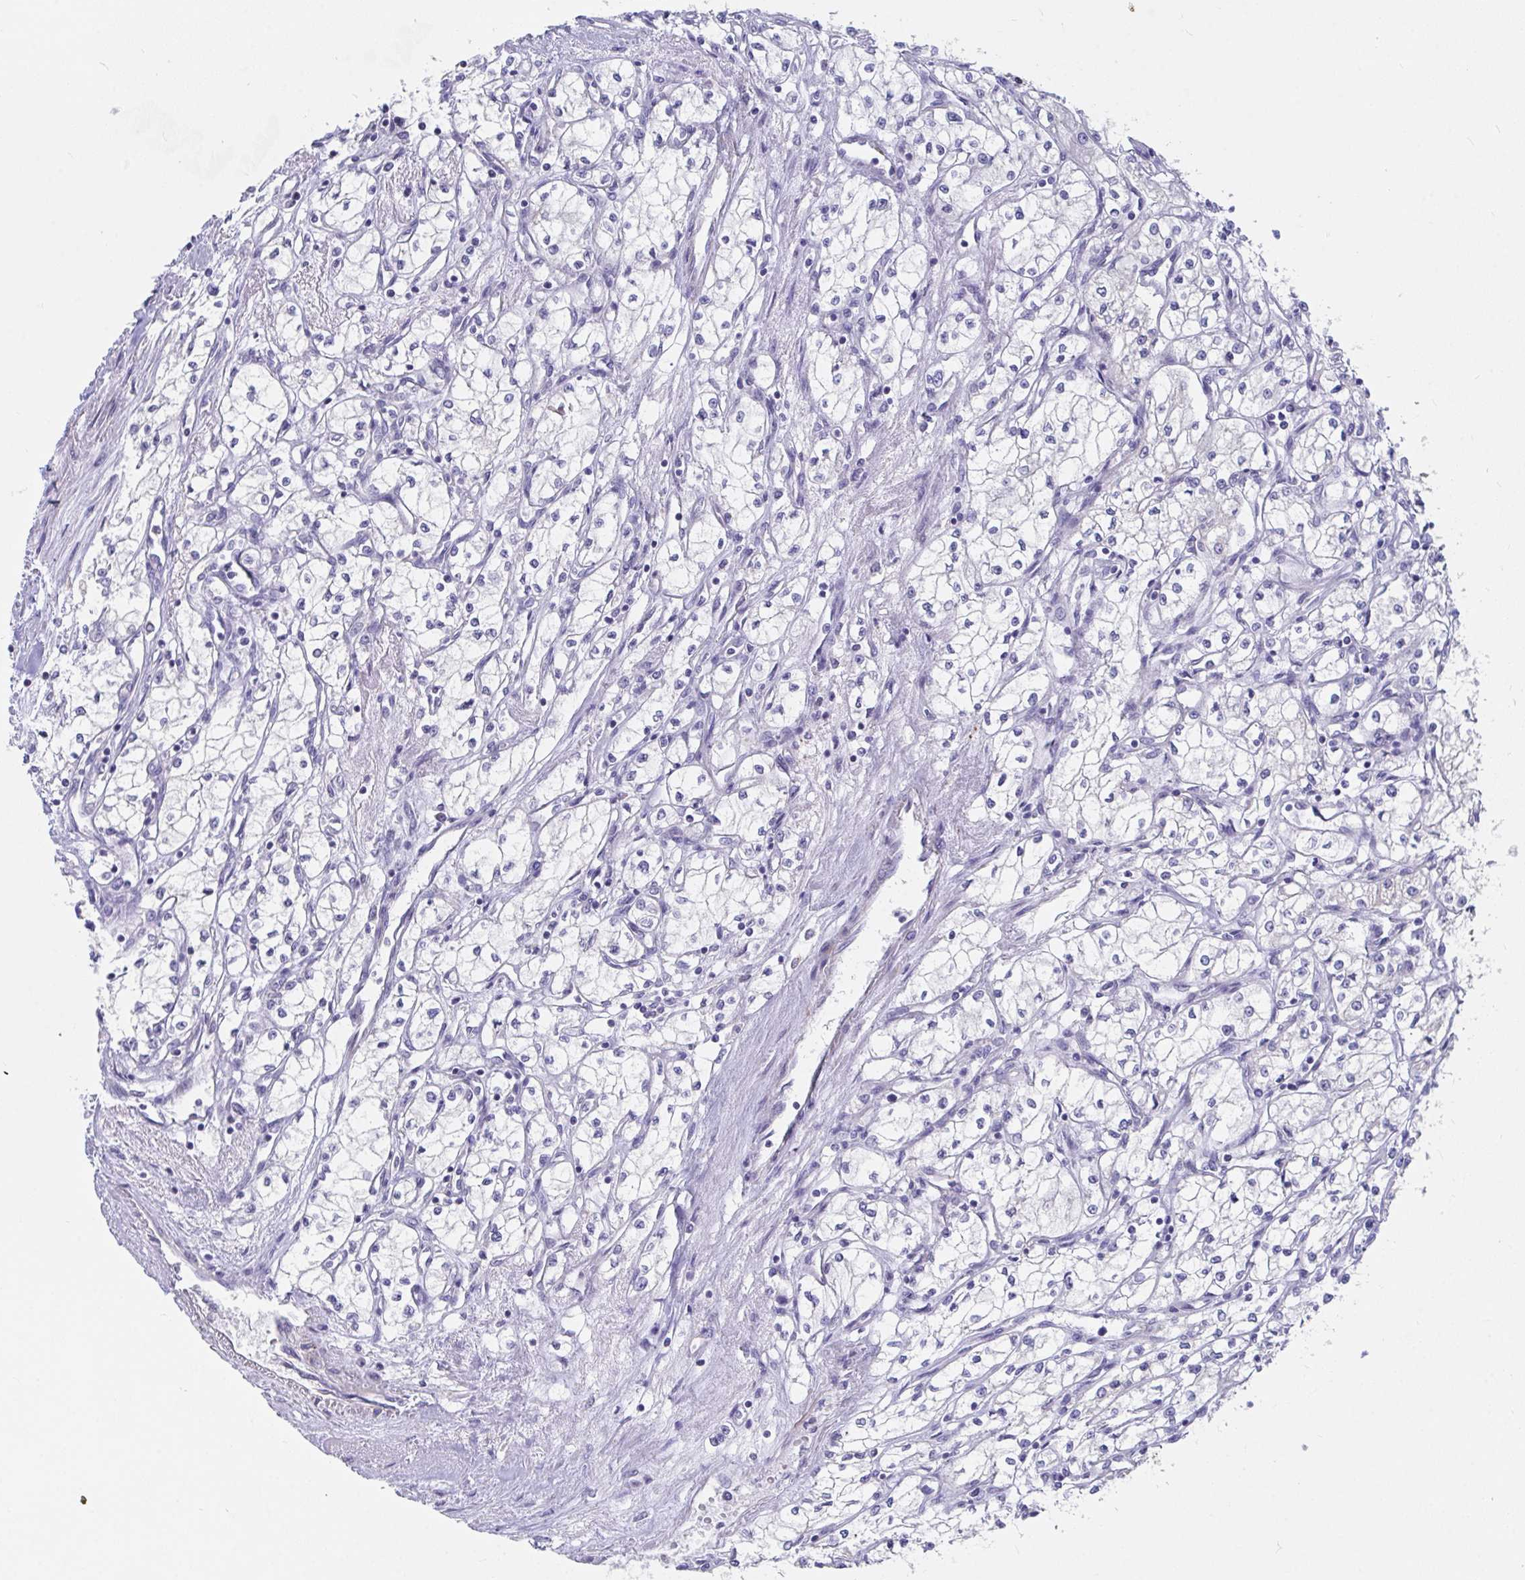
{"staining": {"intensity": "negative", "quantity": "none", "location": "none"}, "tissue": "renal cancer", "cell_type": "Tumor cells", "image_type": "cancer", "snomed": [{"axis": "morphology", "description": "Adenocarcinoma, NOS"}, {"axis": "topography", "description": "Kidney"}], "caption": "This is an immunohistochemistry photomicrograph of human renal adenocarcinoma. There is no expression in tumor cells.", "gene": "ZNF561", "patient": {"sex": "male", "age": 59}}